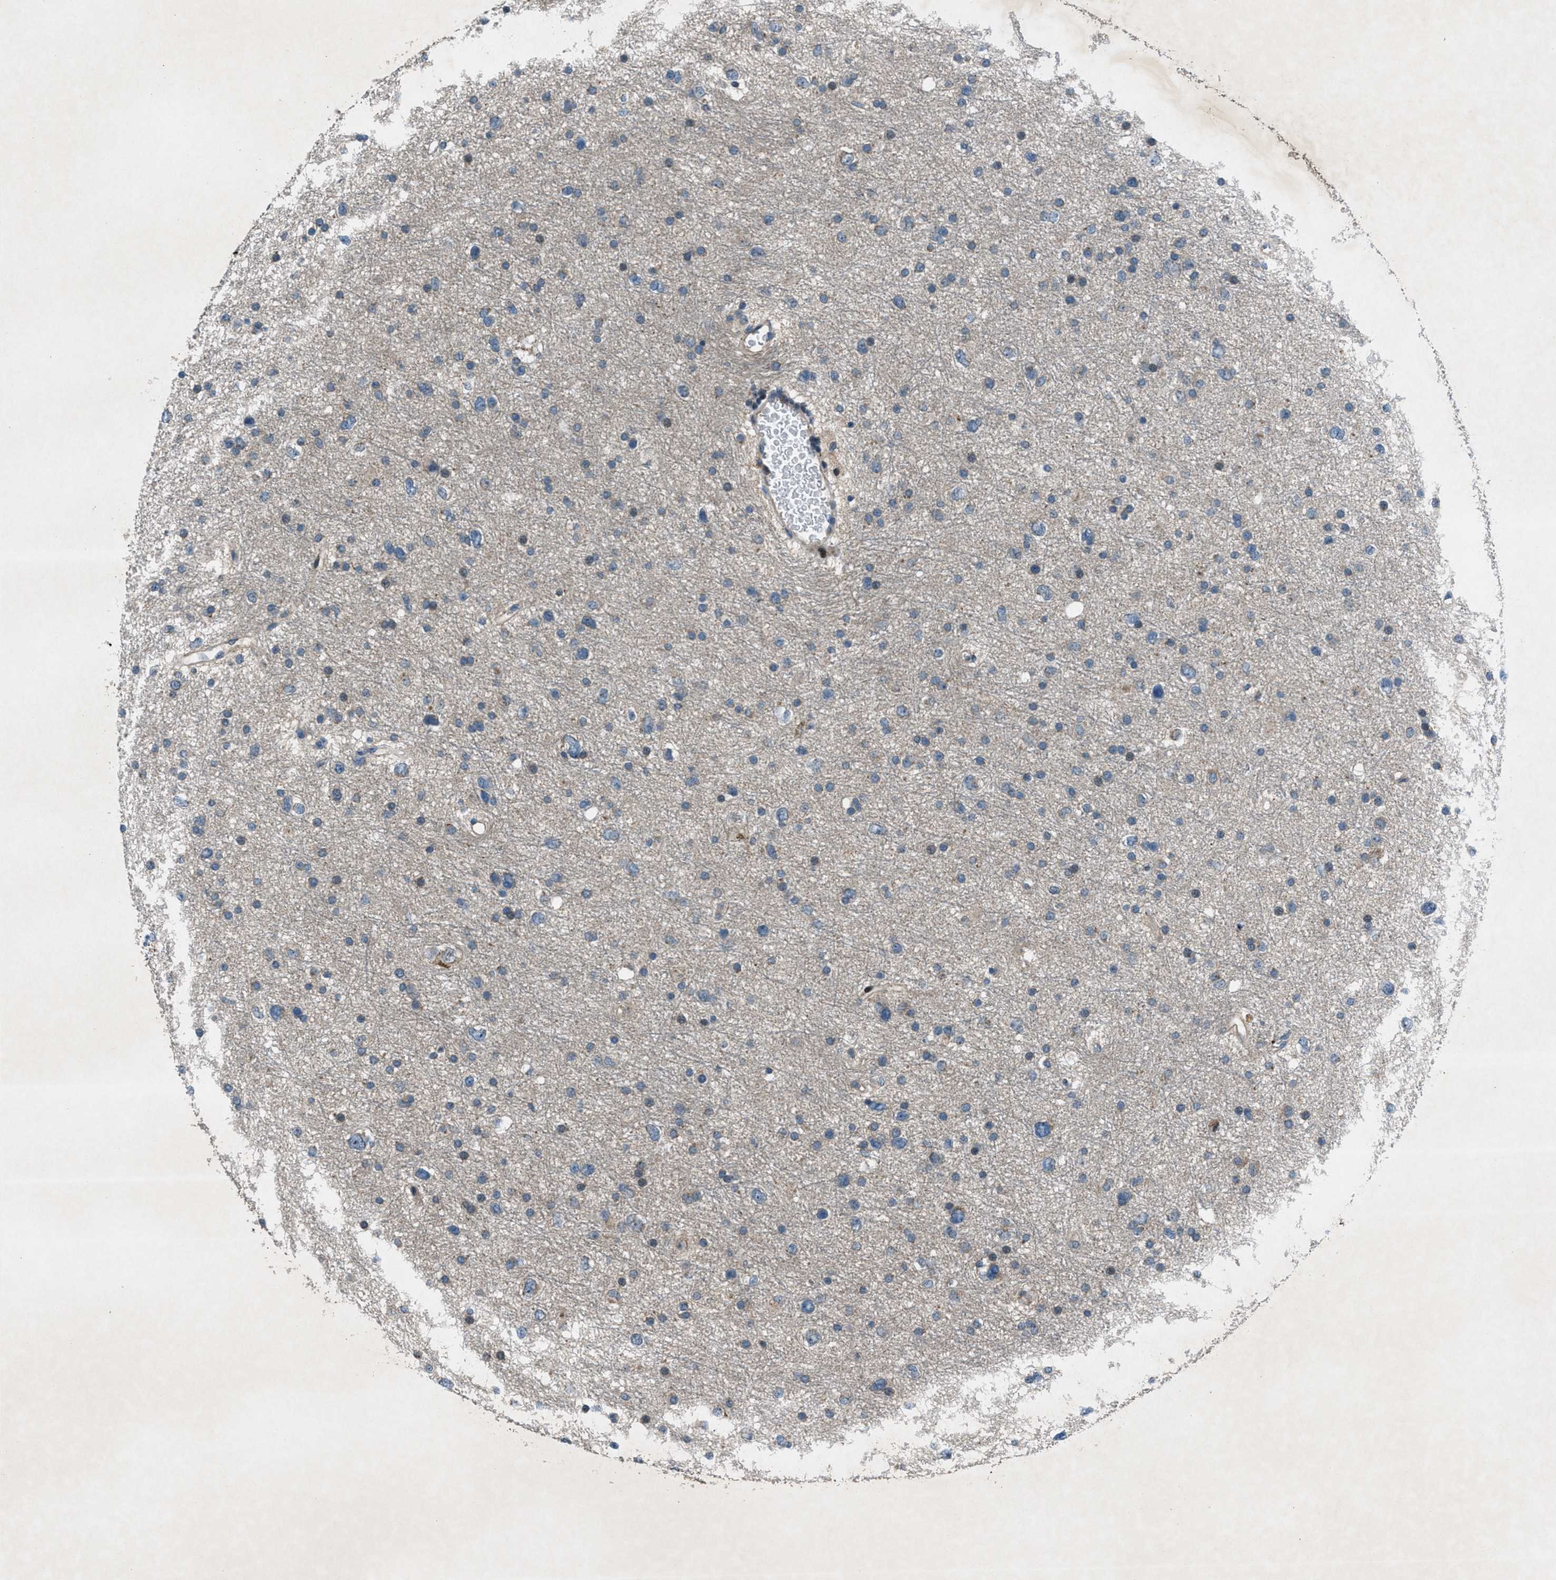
{"staining": {"intensity": "negative", "quantity": "none", "location": "none"}, "tissue": "glioma", "cell_type": "Tumor cells", "image_type": "cancer", "snomed": [{"axis": "morphology", "description": "Glioma, malignant, Low grade"}, {"axis": "topography", "description": "Brain"}], "caption": "There is no significant staining in tumor cells of malignant glioma (low-grade).", "gene": "CLEC2D", "patient": {"sex": "female", "age": 37}}